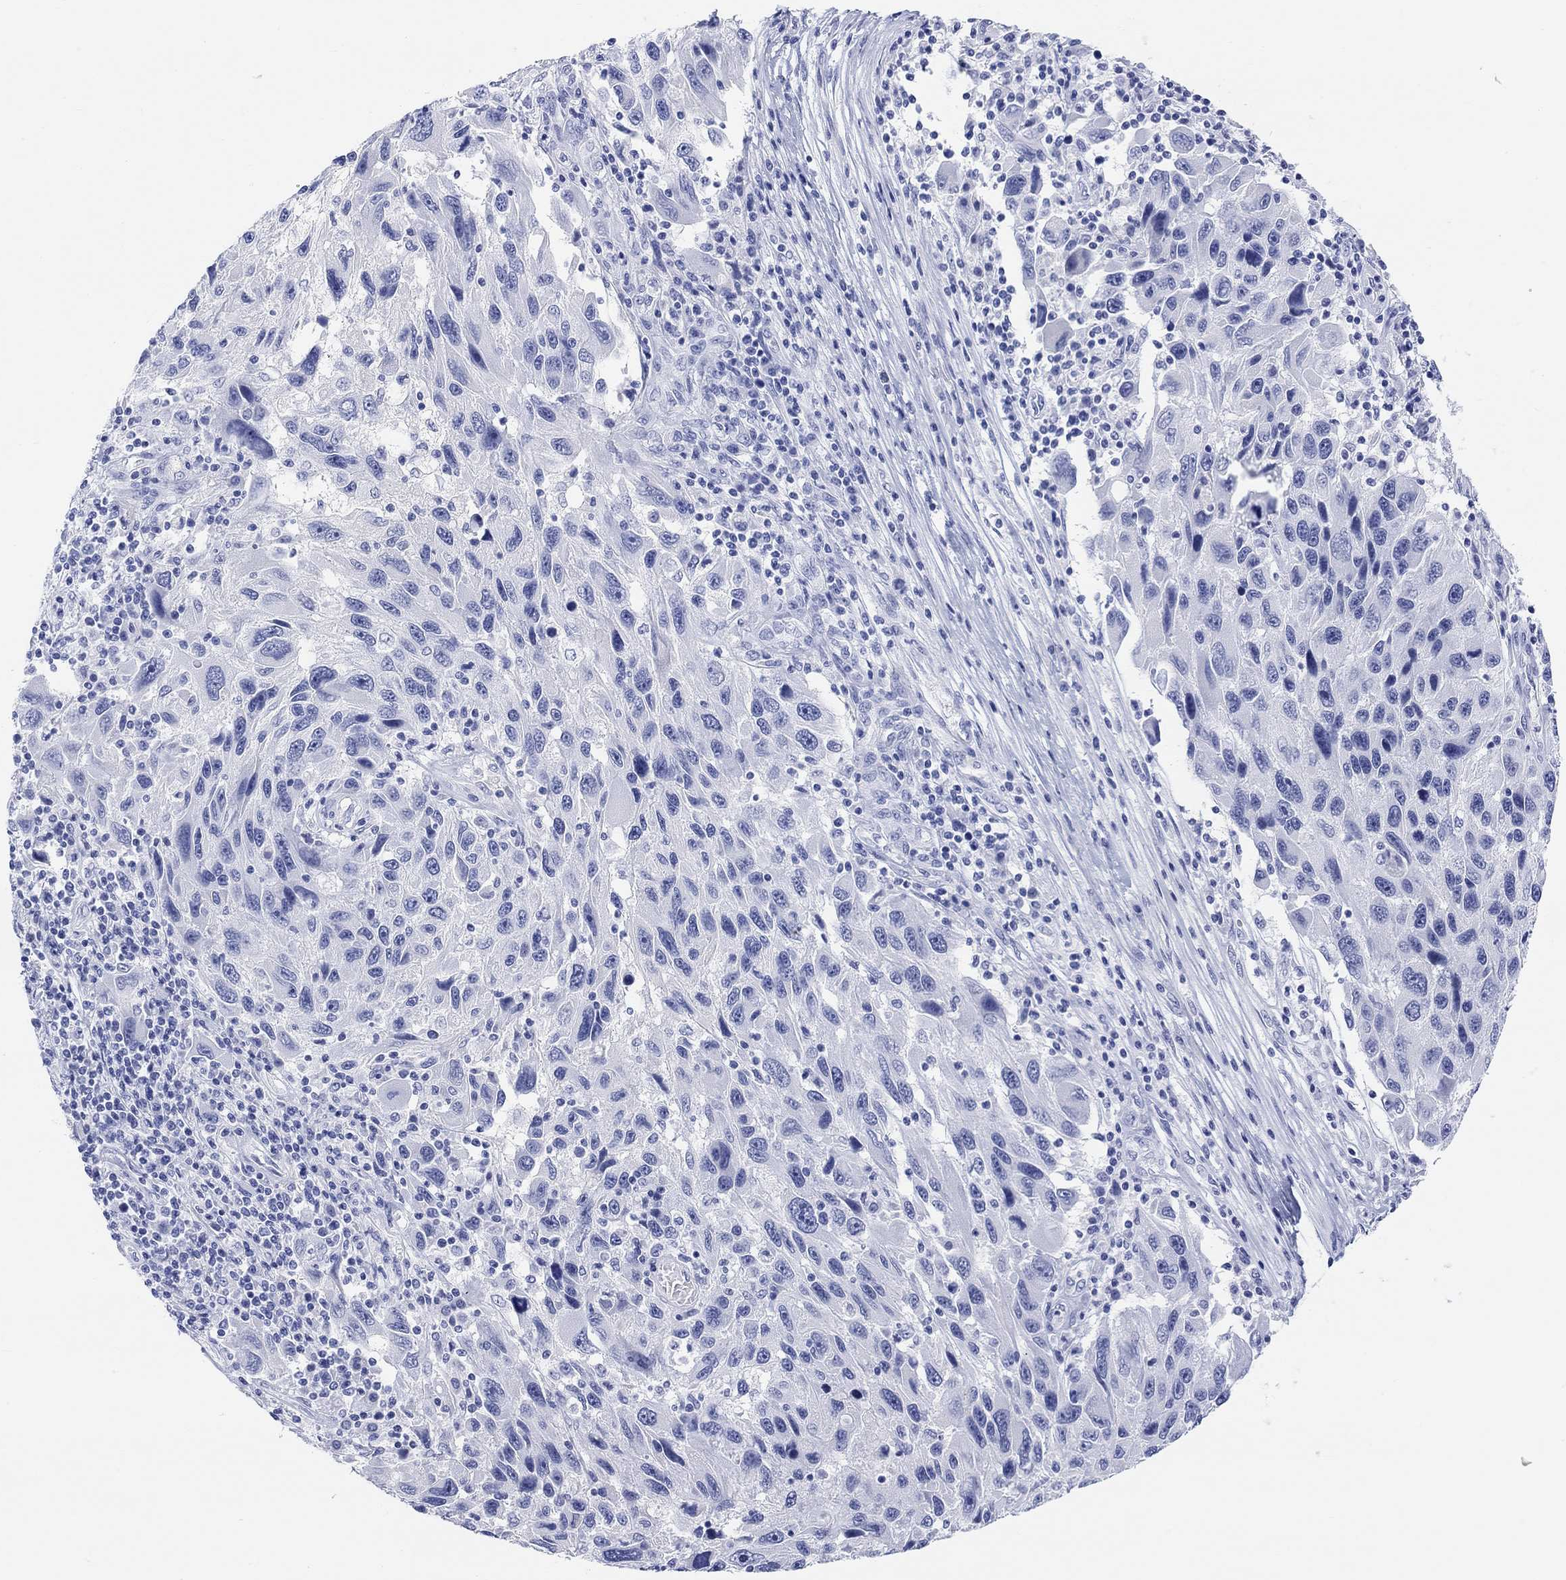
{"staining": {"intensity": "negative", "quantity": "none", "location": "none"}, "tissue": "melanoma", "cell_type": "Tumor cells", "image_type": "cancer", "snomed": [{"axis": "morphology", "description": "Malignant melanoma, NOS"}, {"axis": "topography", "description": "Skin"}], "caption": "The IHC micrograph has no significant positivity in tumor cells of melanoma tissue.", "gene": "XIRP2", "patient": {"sex": "male", "age": 53}}